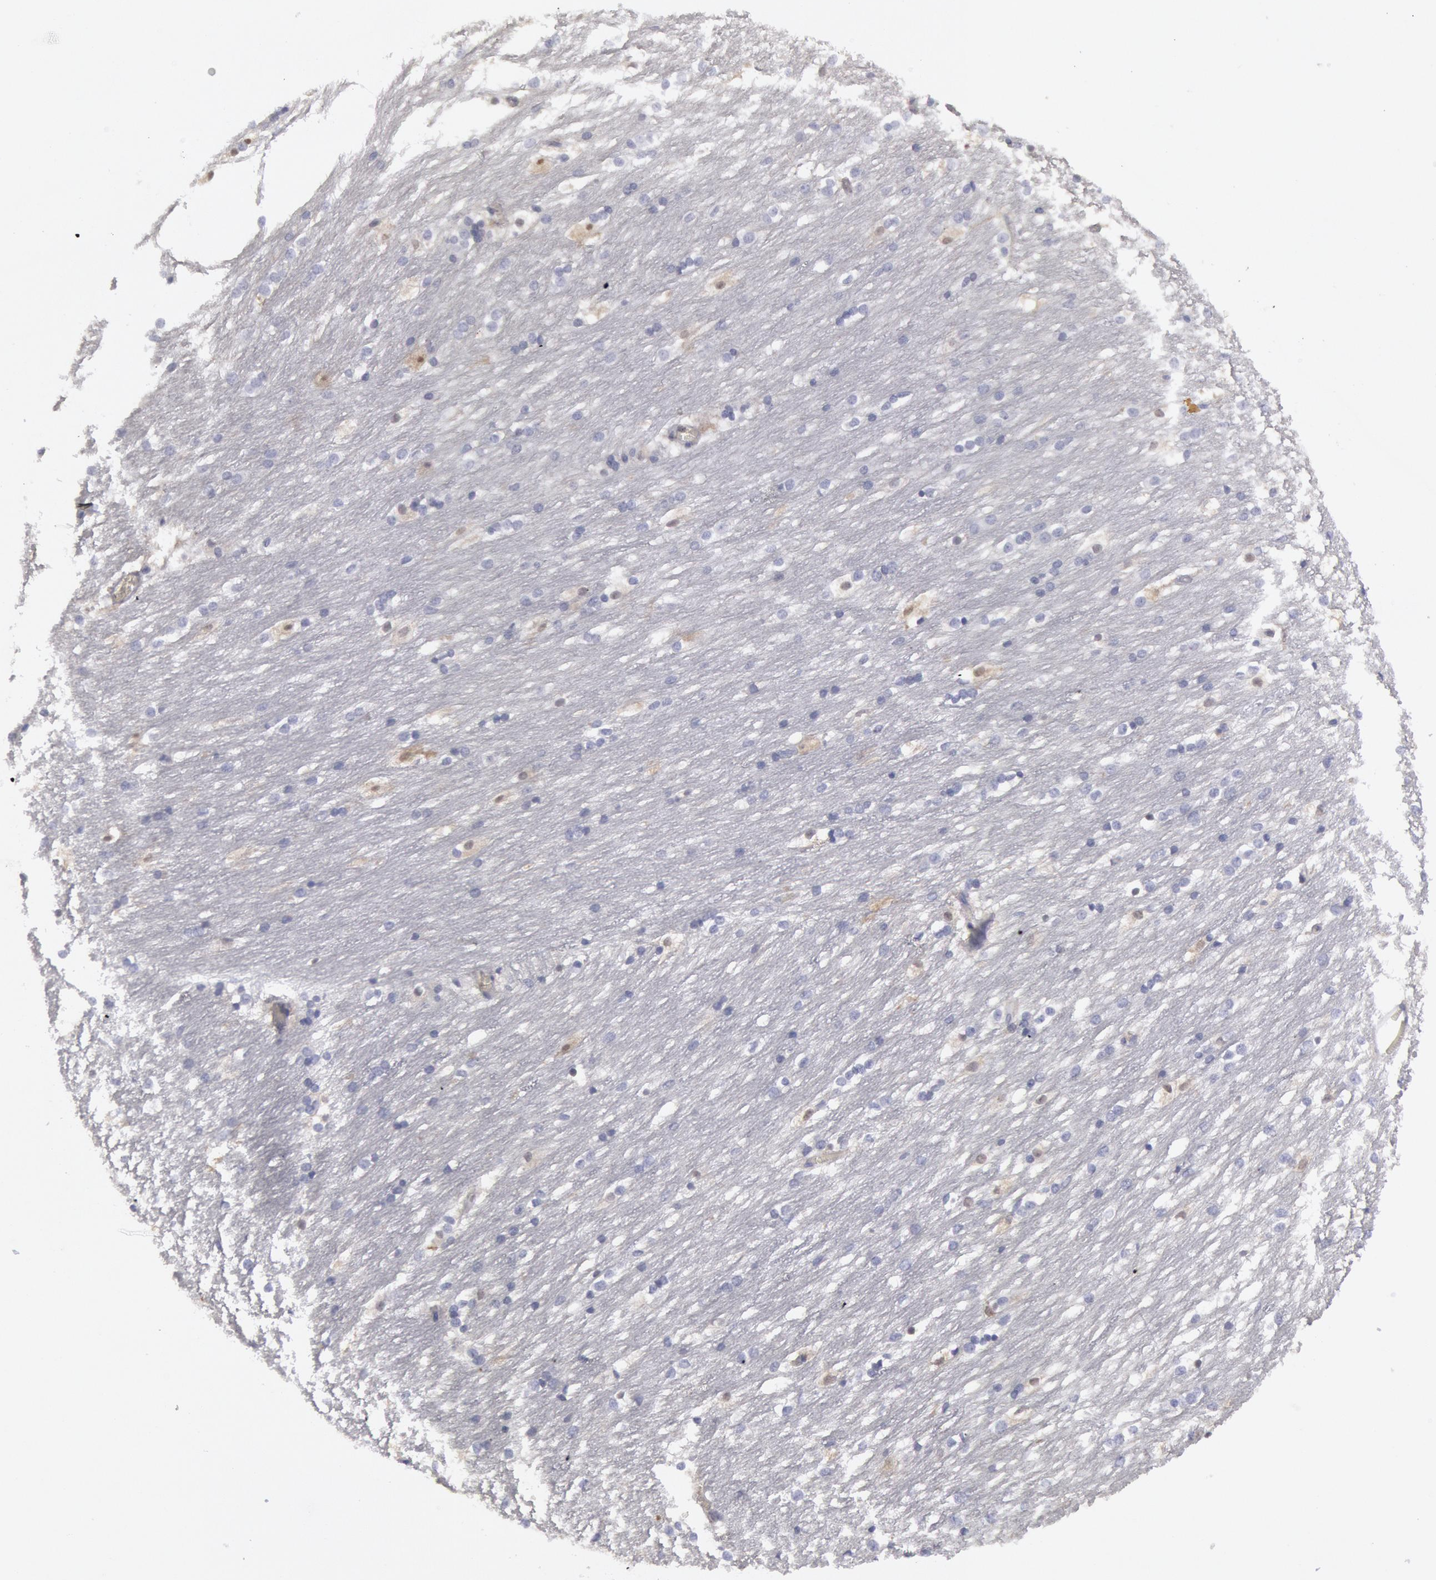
{"staining": {"intensity": "negative", "quantity": "none", "location": "none"}, "tissue": "caudate", "cell_type": "Glial cells", "image_type": "normal", "snomed": [{"axis": "morphology", "description": "Normal tissue, NOS"}, {"axis": "topography", "description": "Lateral ventricle wall"}], "caption": "Image shows no protein positivity in glial cells of benign caudate. (Immunohistochemistry, brightfield microscopy, high magnification).", "gene": "FHL1", "patient": {"sex": "female", "age": 19}}